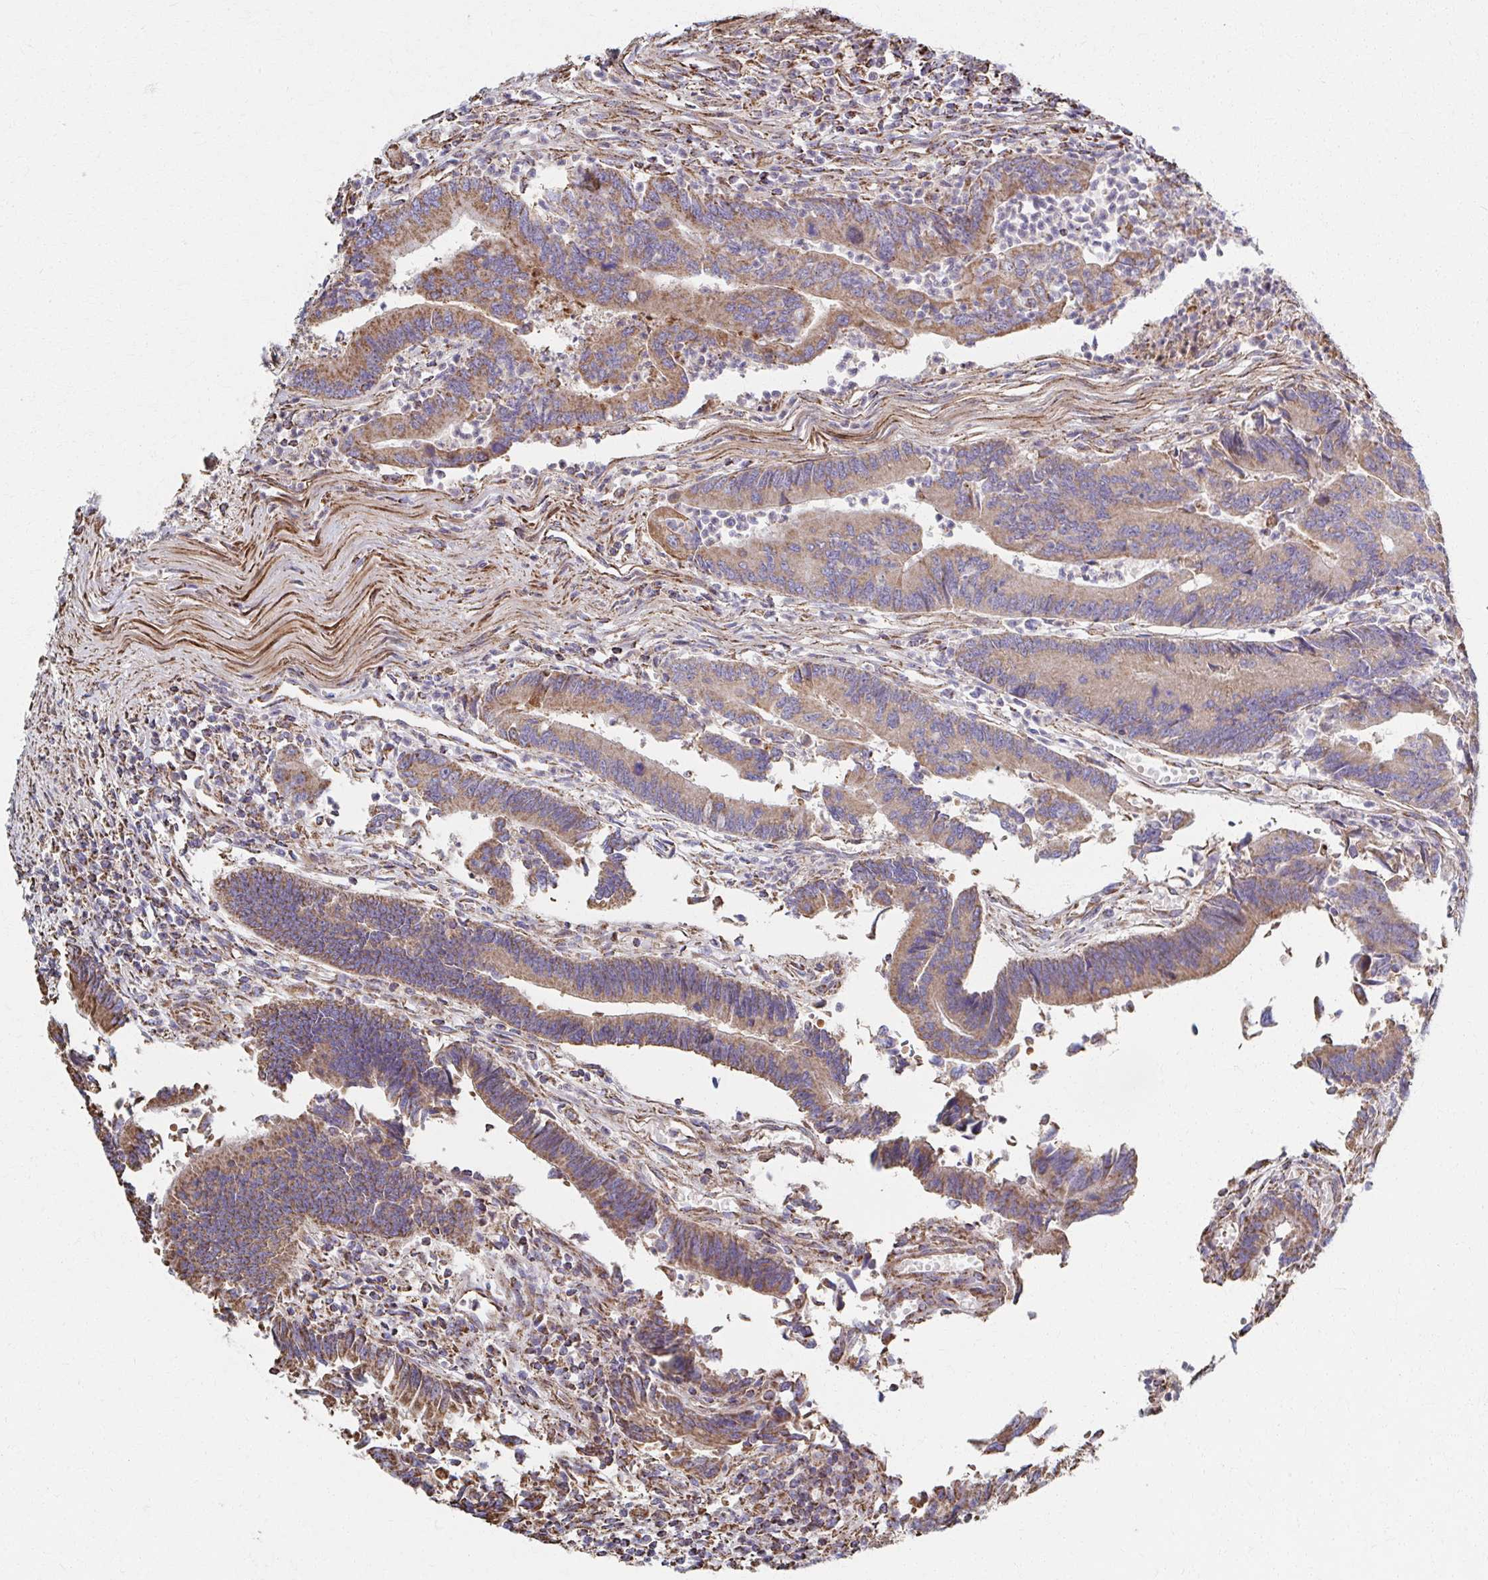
{"staining": {"intensity": "moderate", "quantity": ">75%", "location": "cytoplasmic/membranous"}, "tissue": "colorectal cancer", "cell_type": "Tumor cells", "image_type": "cancer", "snomed": [{"axis": "morphology", "description": "Adenocarcinoma, NOS"}, {"axis": "topography", "description": "Colon"}], "caption": "This is a histology image of immunohistochemistry (IHC) staining of colorectal cancer, which shows moderate staining in the cytoplasmic/membranous of tumor cells.", "gene": "SAT1", "patient": {"sex": "female", "age": 67}}